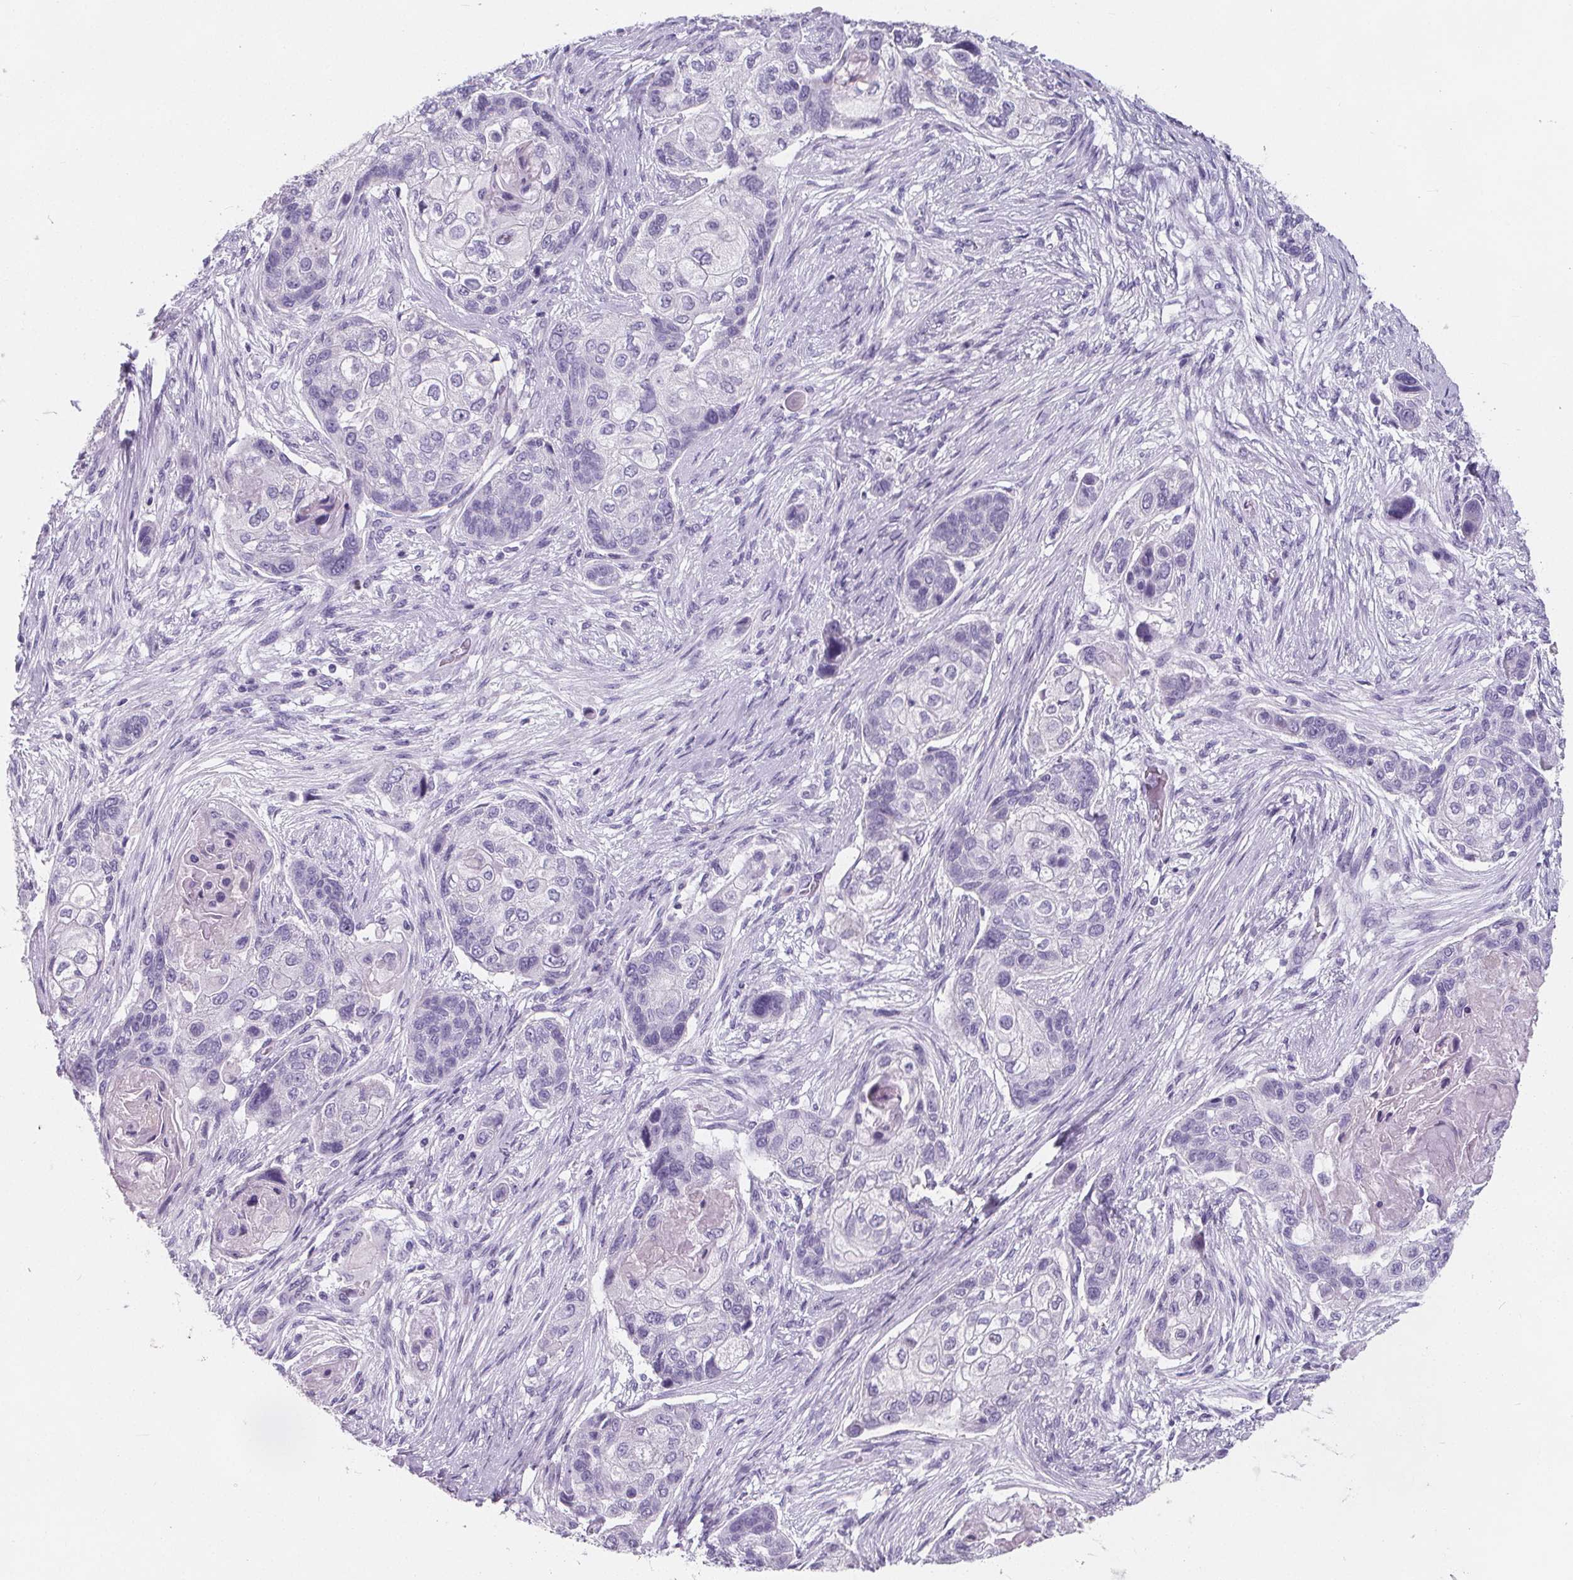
{"staining": {"intensity": "negative", "quantity": "none", "location": "none"}, "tissue": "lung cancer", "cell_type": "Tumor cells", "image_type": "cancer", "snomed": [{"axis": "morphology", "description": "Squamous cell carcinoma, NOS"}, {"axis": "topography", "description": "Lung"}], "caption": "High power microscopy photomicrograph of an immunohistochemistry (IHC) image of lung squamous cell carcinoma, revealing no significant staining in tumor cells.", "gene": "ADRB1", "patient": {"sex": "male", "age": 69}}